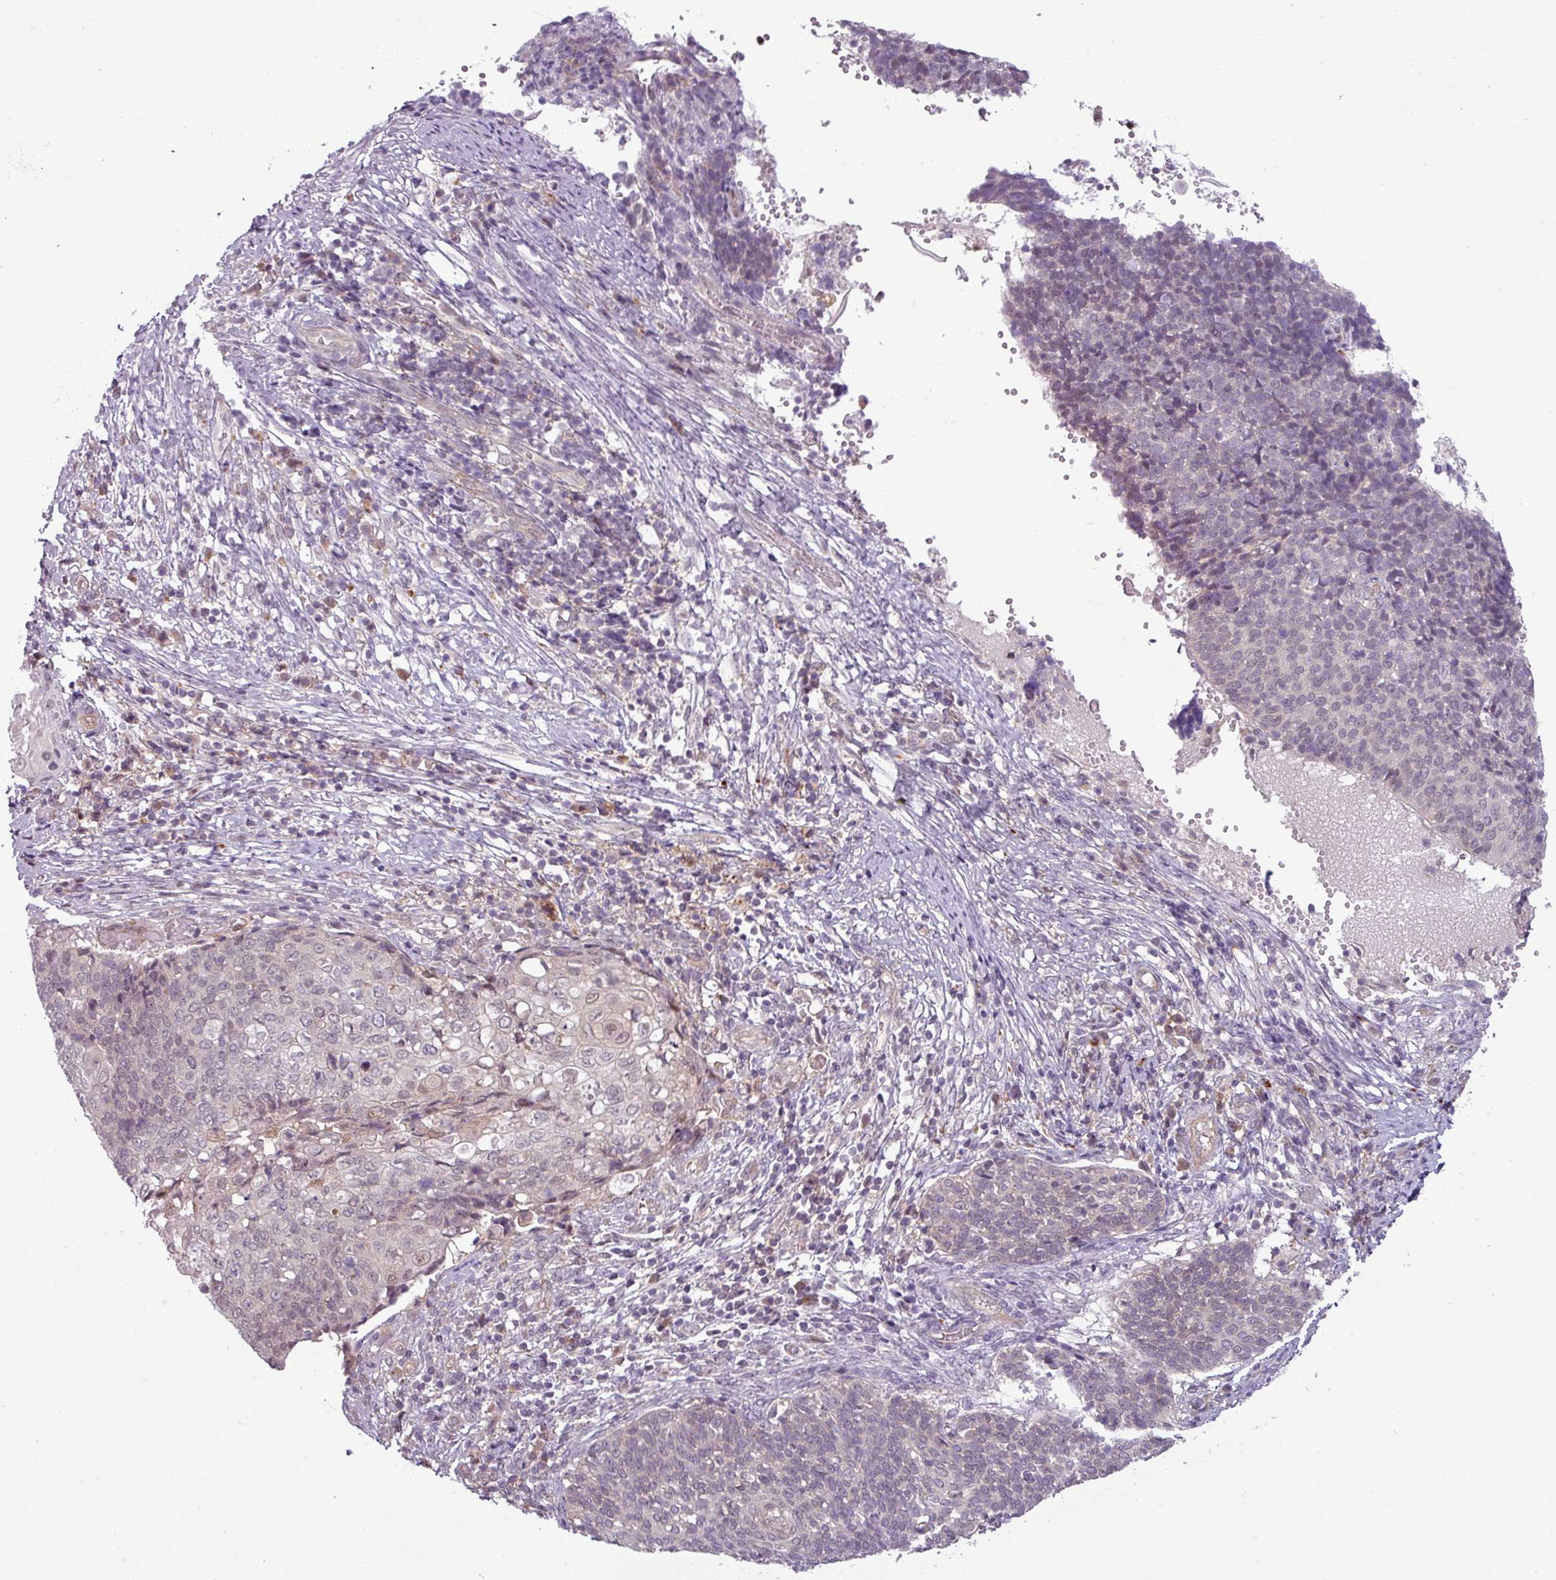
{"staining": {"intensity": "weak", "quantity": "25%-75%", "location": "cytoplasmic/membranous,nuclear"}, "tissue": "cervical cancer", "cell_type": "Tumor cells", "image_type": "cancer", "snomed": [{"axis": "morphology", "description": "Squamous cell carcinoma, NOS"}, {"axis": "topography", "description": "Cervix"}], "caption": "Cervical squamous cell carcinoma stained with immunohistochemistry (IHC) shows weak cytoplasmic/membranous and nuclear staining in approximately 25%-75% of tumor cells.", "gene": "CCDC144A", "patient": {"sex": "female", "age": 39}}